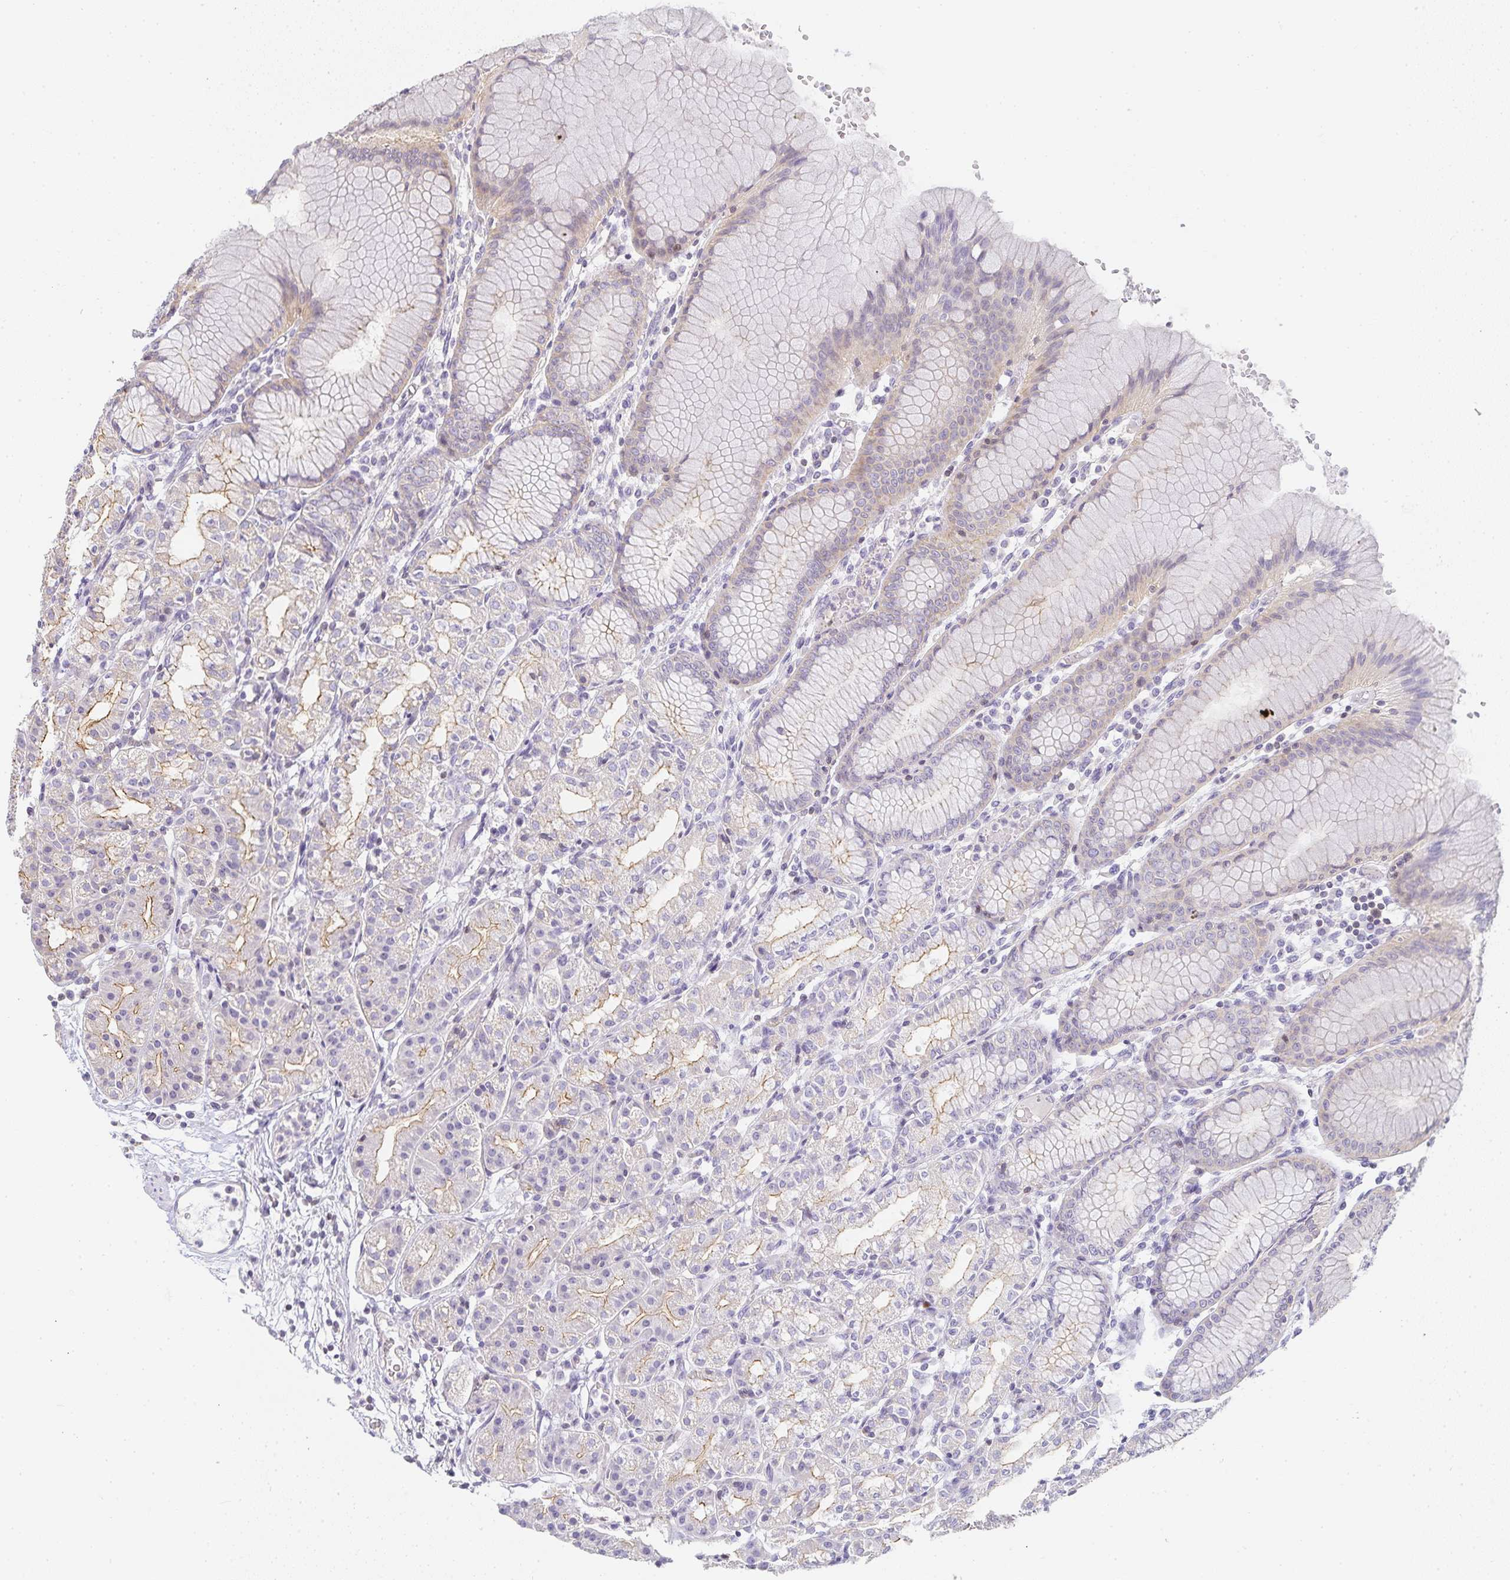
{"staining": {"intensity": "weak", "quantity": "25%-75%", "location": "cytoplasmic/membranous"}, "tissue": "stomach", "cell_type": "Glandular cells", "image_type": "normal", "snomed": [{"axis": "morphology", "description": "Normal tissue, NOS"}, {"axis": "topography", "description": "Stomach"}], "caption": "This histopathology image displays normal stomach stained with immunohistochemistry to label a protein in brown. The cytoplasmic/membranous of glandular cells show weak positivity for the protein. Nuclei are counter-stained blue.", "gene": "GATA3", "patient": {"sex": "female", "age": 57}}